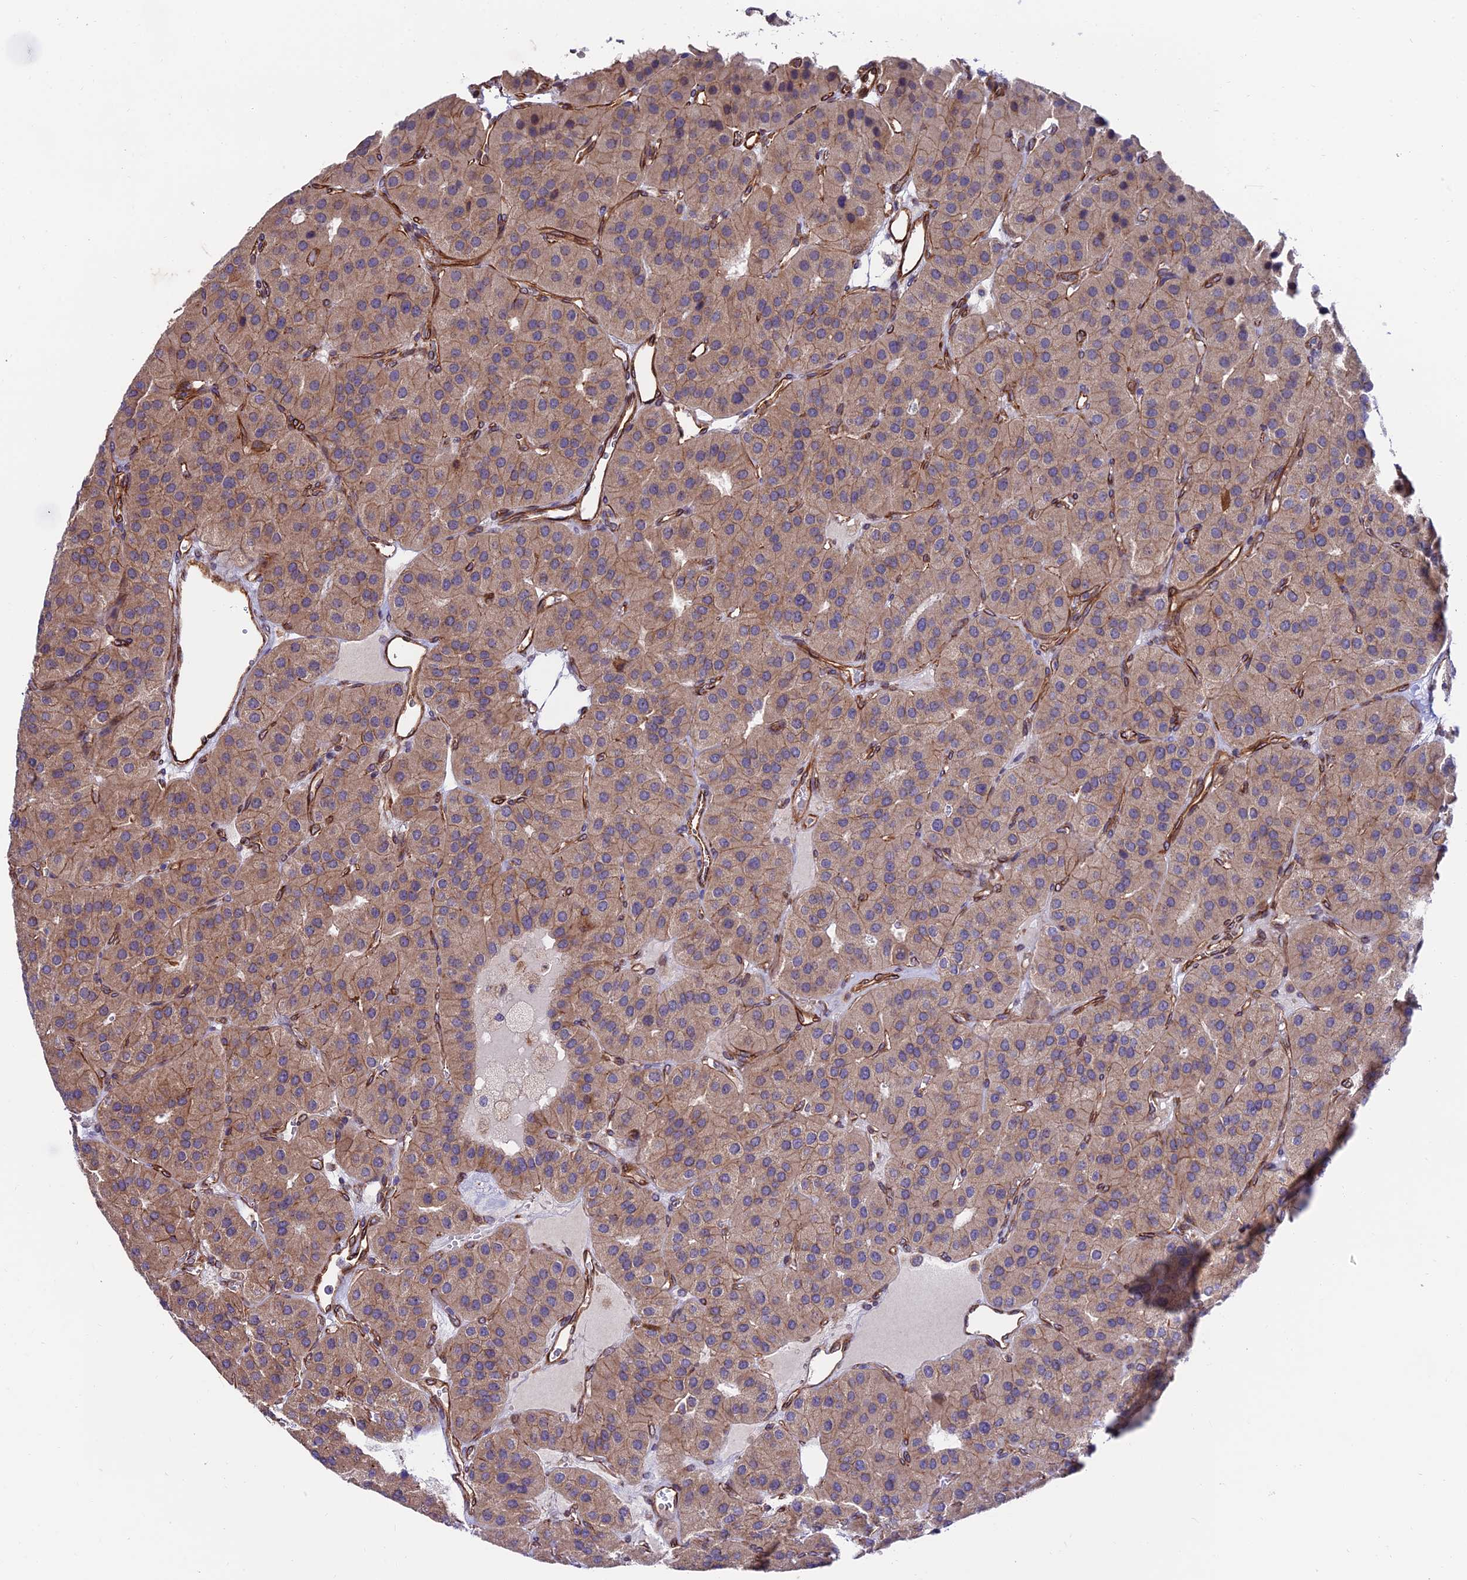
{"staining": {"intensity": "weak", "quantity": "25%-75%", "location": "cytoplasmic/membranous"}, "tissue": "parathyroid gland", "cell_type": "Glandular cells", "image_type": "normal", "snomed": [{"axis": "morphology", "description": "Normal tissue, NOS"}, {"axis": "morphology", "description": "Adenoma, NOS"}, {"axis": "topography", "description": "Parathyroid gland"}], "caption": "Parathyroid gland was stained to show a protein in brown. There is low levels of weak cytoplasmic/membranous staining in approximately 25%-75% of glandular cells.", "gene": "EXOC3L4", "patient": {"sex": "female", "age": 86}}